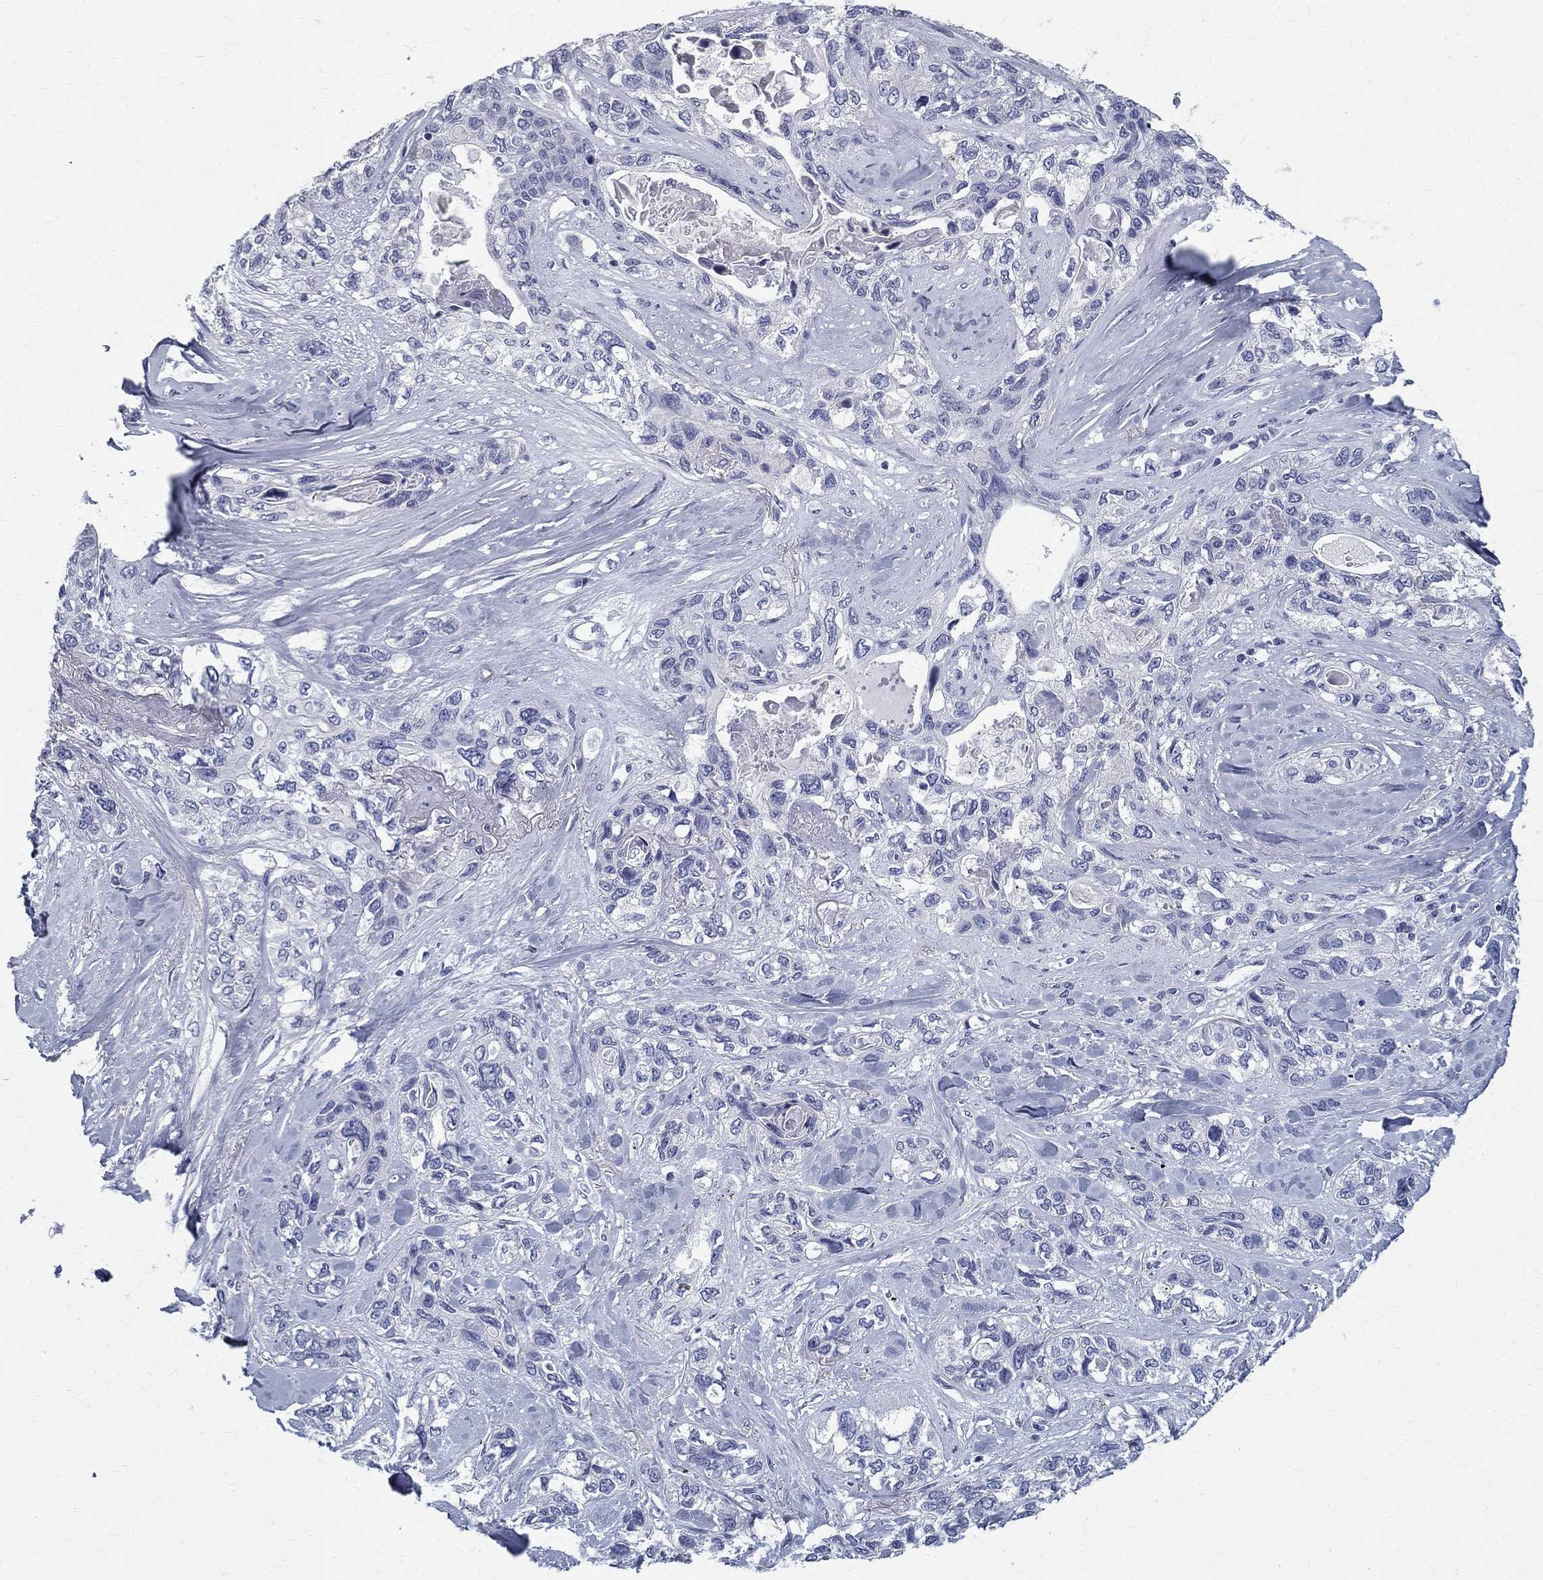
{"staining": {"intensity": "negative", "quantity": "none", "location": "none"}, "tissue": "lung cancer", "cell_type": "Tumor cells", "image_type": "cancer", "snomed": [{"axis": "morphology", "description": "Squamous cell carcinoma, NOS"}, {"axis": "topography", "description": "Lung"}], "caption": "Immunohistochemical staining of squamous cell carcinoma (lung) shows no significant staining in tumor cells.", "gene": "TGM4", "patient": {"sex": "female", "age": 70}}